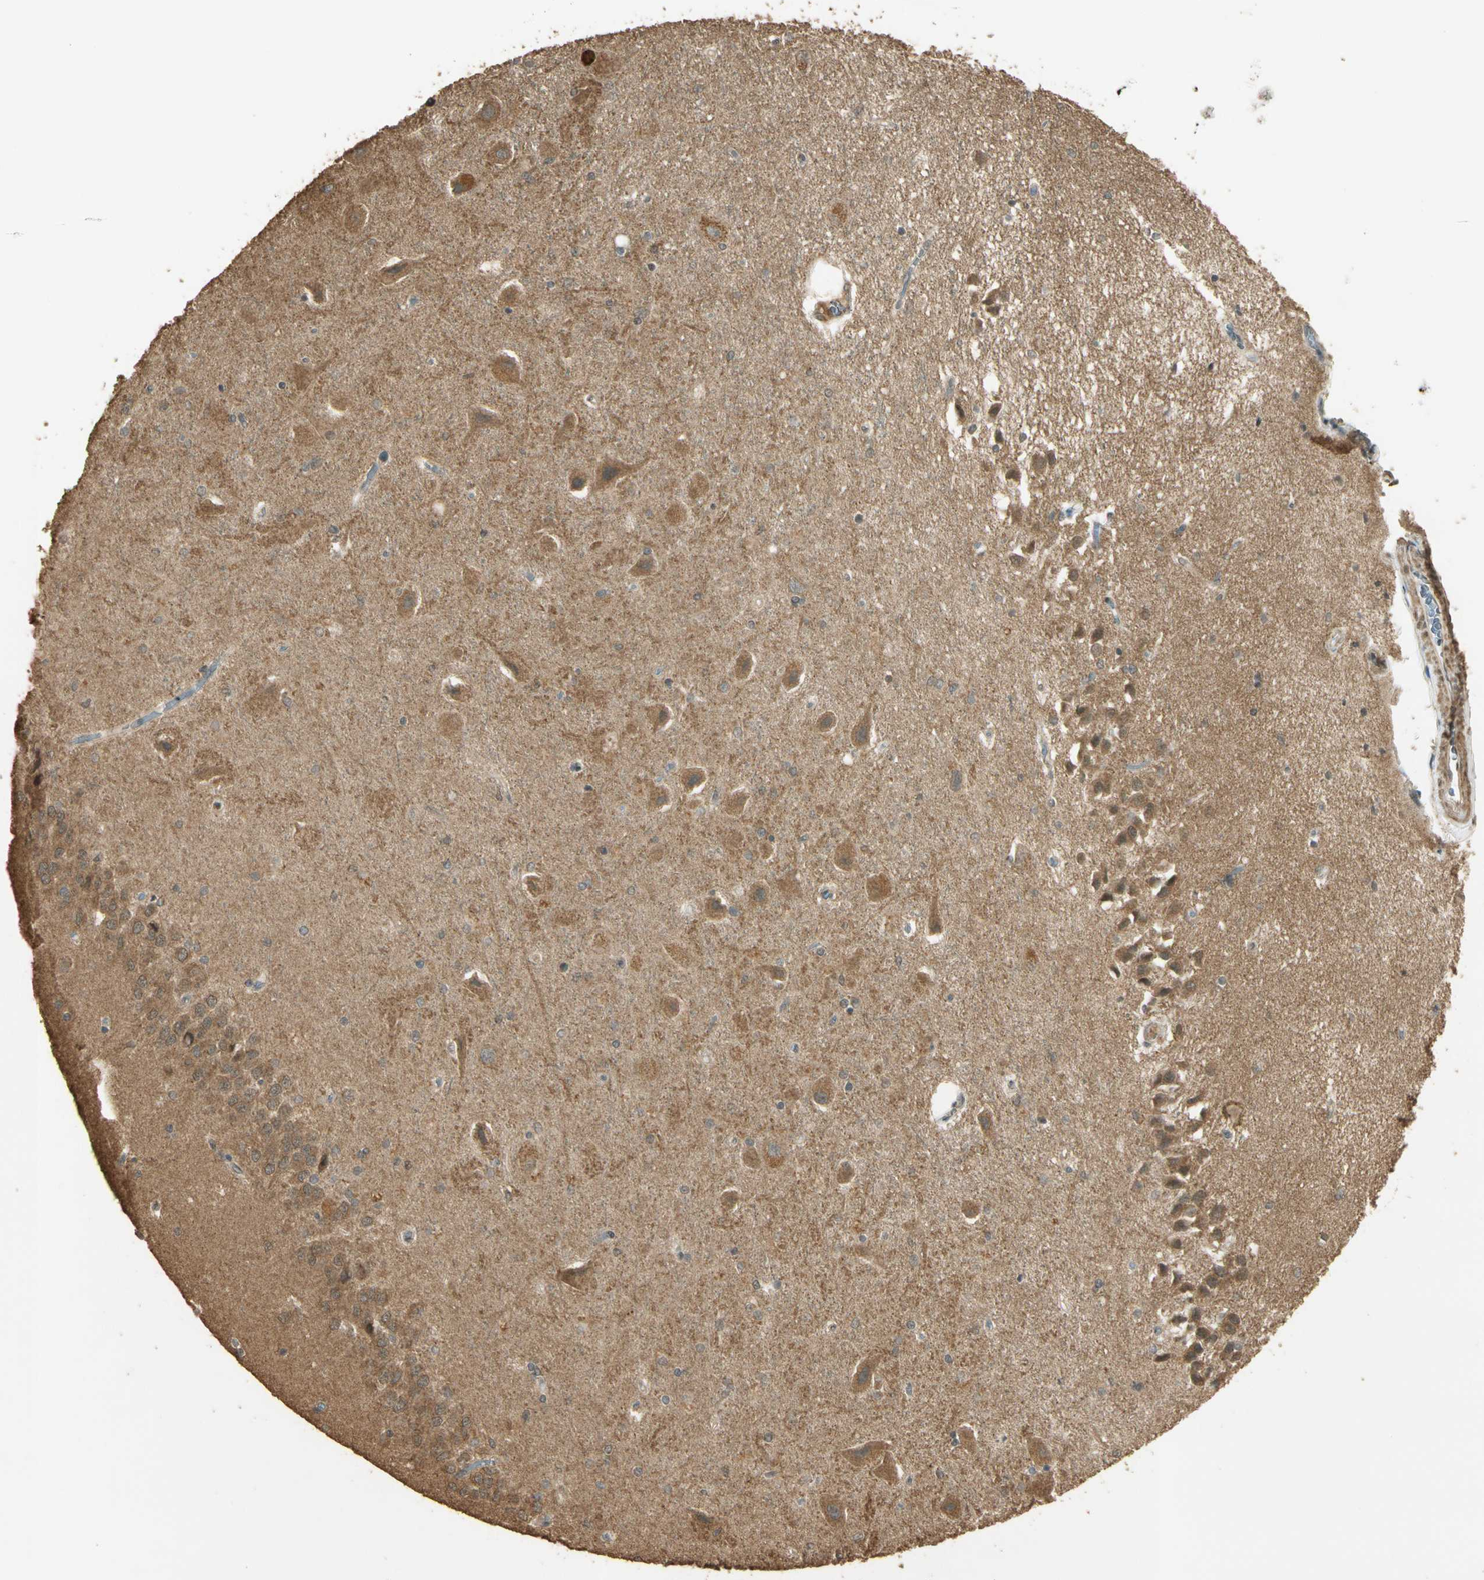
{"staining": {"intensity": "negative", "quantity": "none", "location": "none"}, "tissue": "hippocampus", "cell_type": "Glial cells", "image_type": "normal", "snomed": [{"axis": "morphology", "description": "Normal tissue, NOS"}, {"axis": "topography", "description": "Hippocampus"}], "caption": "An image of human hippocampus is negative for staining in glial cells. (DAB immunohistochemistry (IHC), high magnification).", "gene": "GMEB2", "patient": {"sex": "female", "age": 54}}